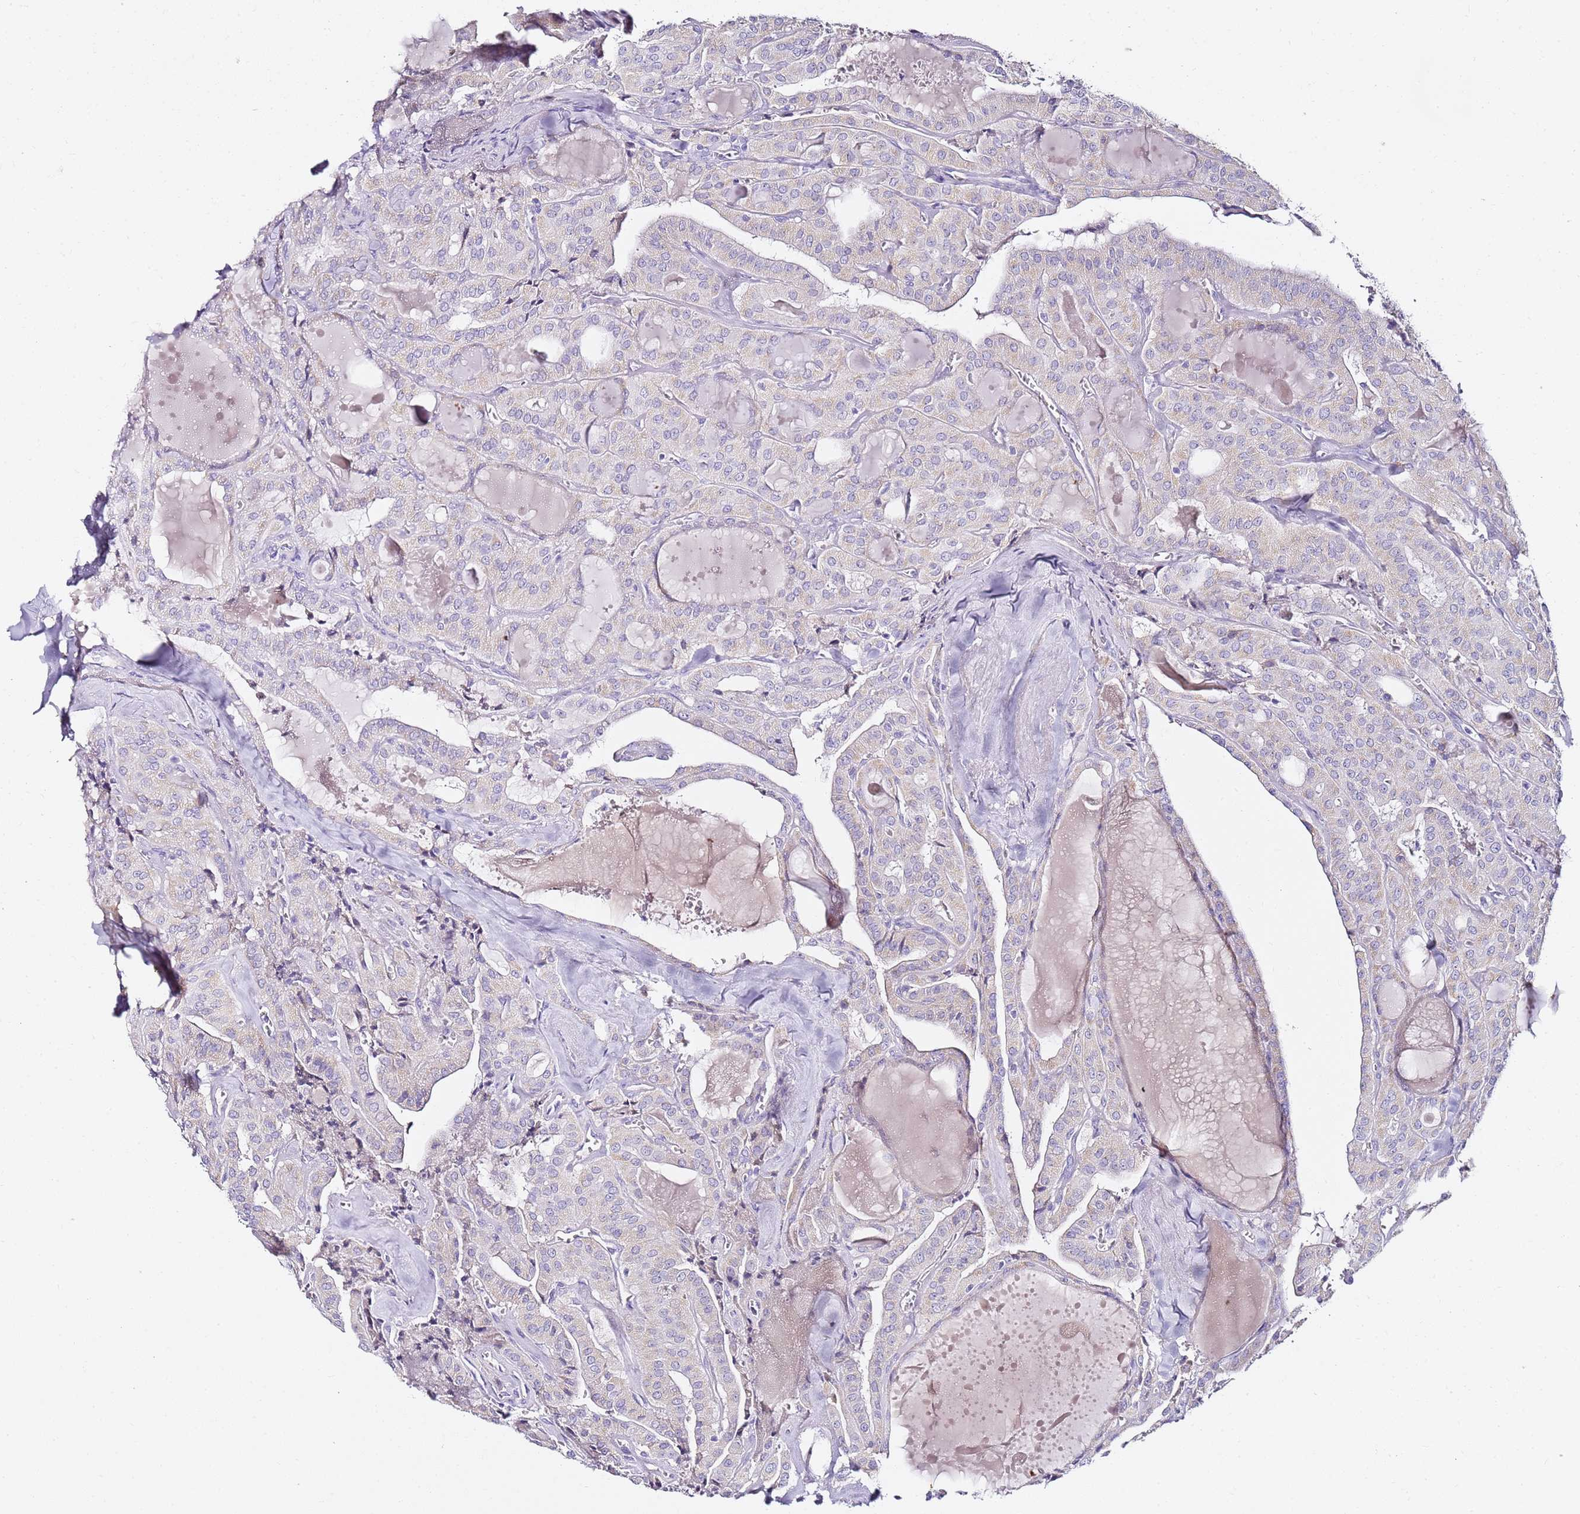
{"staining": {"intensity": "negative", "quantity": "none", "location": "none"}, "tissue": "thyroid cancer", "cell_type": "Tumor cells", "image_type": "cancer", "snomed": [{"axis": "morphology", "description": "Papillary adenocarcinoma, NOS"}, {"axis": "topography", "description": "Thyroid gland"}], "caption": "Tumor cells are negative for protein expression in human thyroid cancer.", "gene": "MYBPC3", "patient": {"sex": "male", "age": 52}}